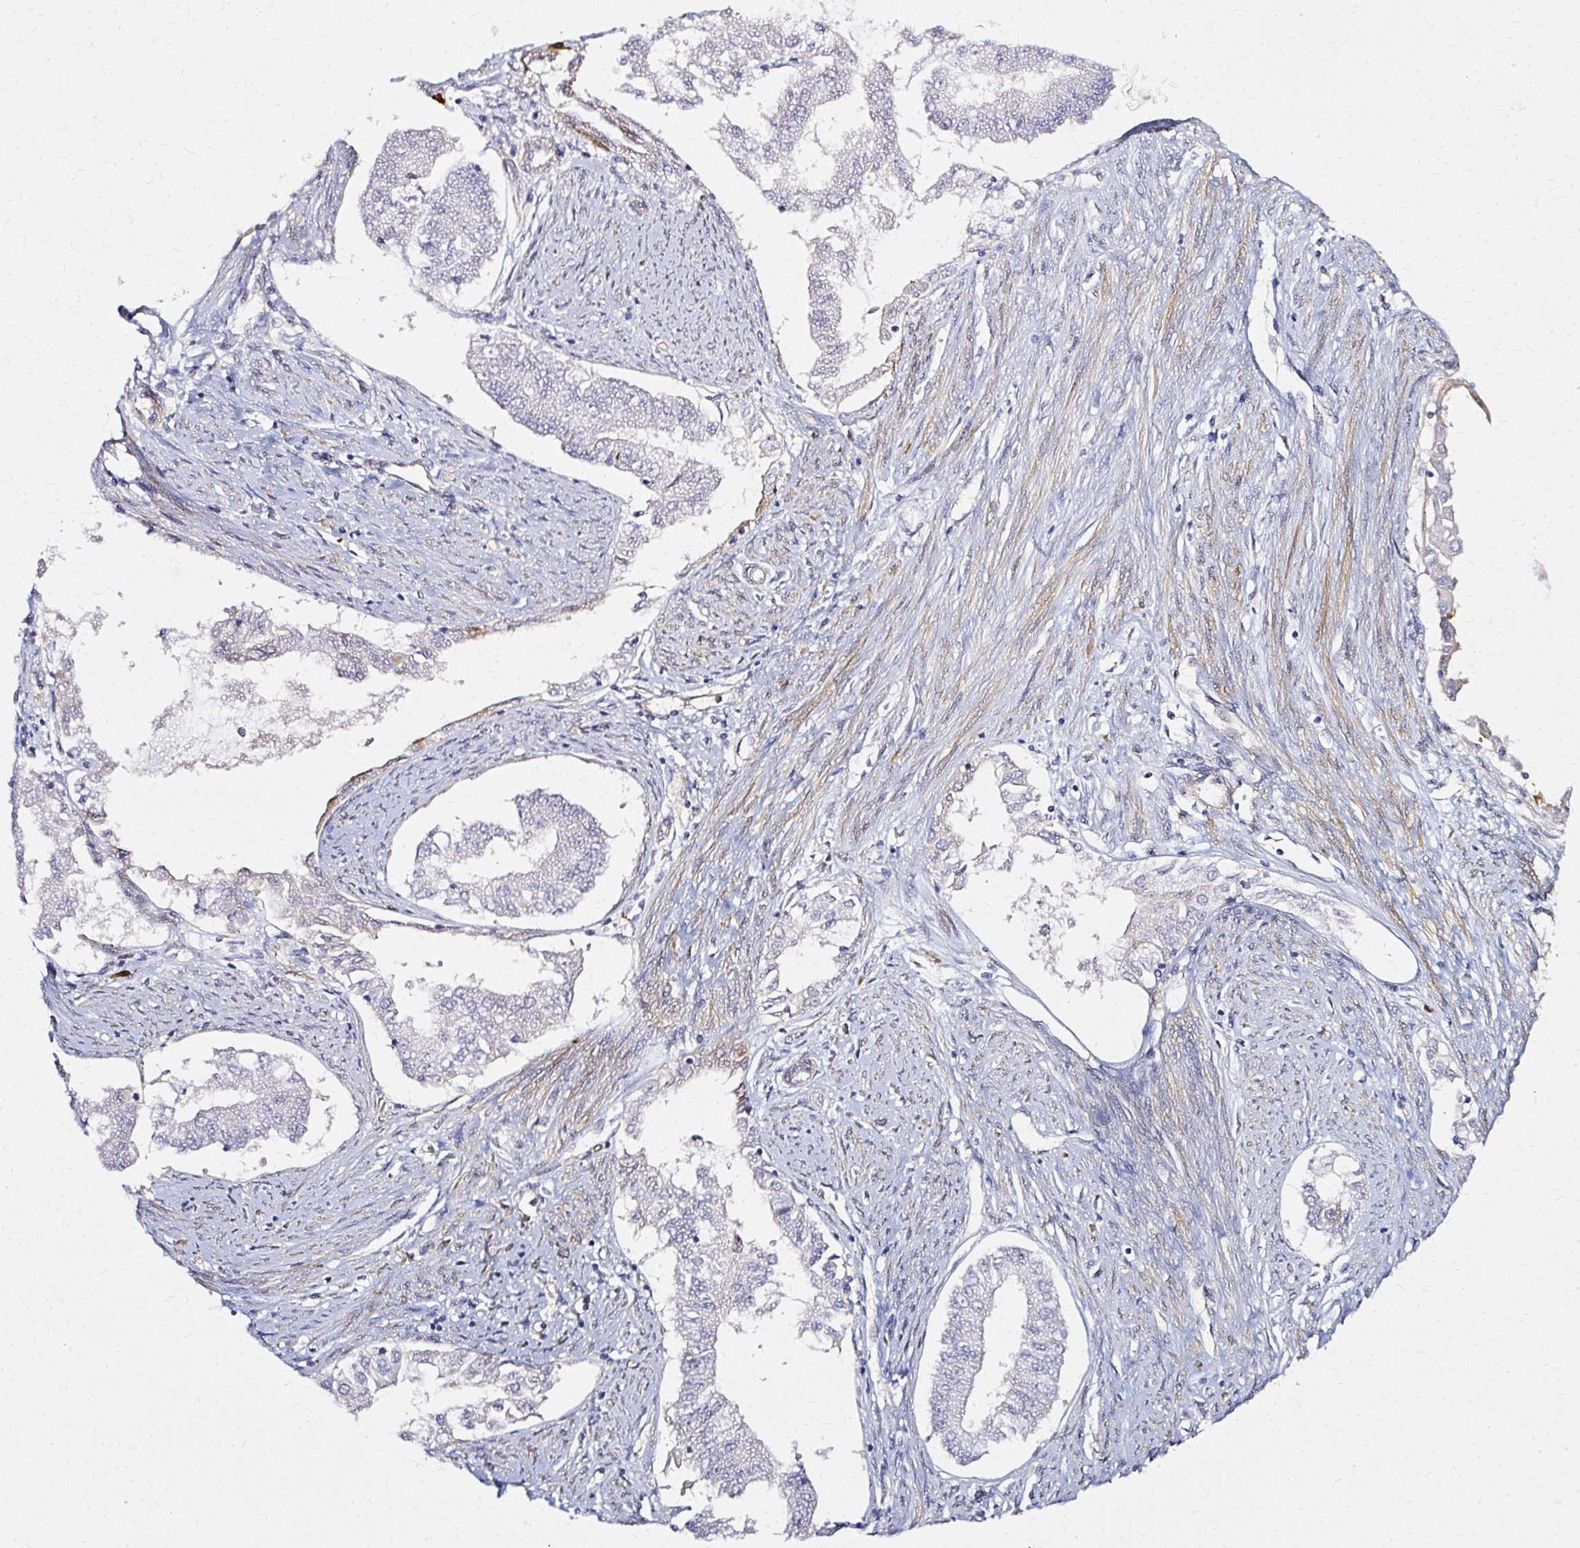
{"staining": {"intensity": "weak", "quantity": "<25%", "location": "cytoplasmic/membranous,nuclear"}, "tissue": "endometrial cancer", "cell_type": "Tumor cells", "image_type": "cancer", "snomed": [{"axis": "morphology", "description": "Adenocarcinoma, NOS"}, {"axis": "topography", "description": "Endometrium"}], "caption": "Immunohistochemistry (IHC) of human endometrial cancer shows no staining in tumor cells.", "gene": "CNN3", "patient": {"sex": "female", "age": 76}}